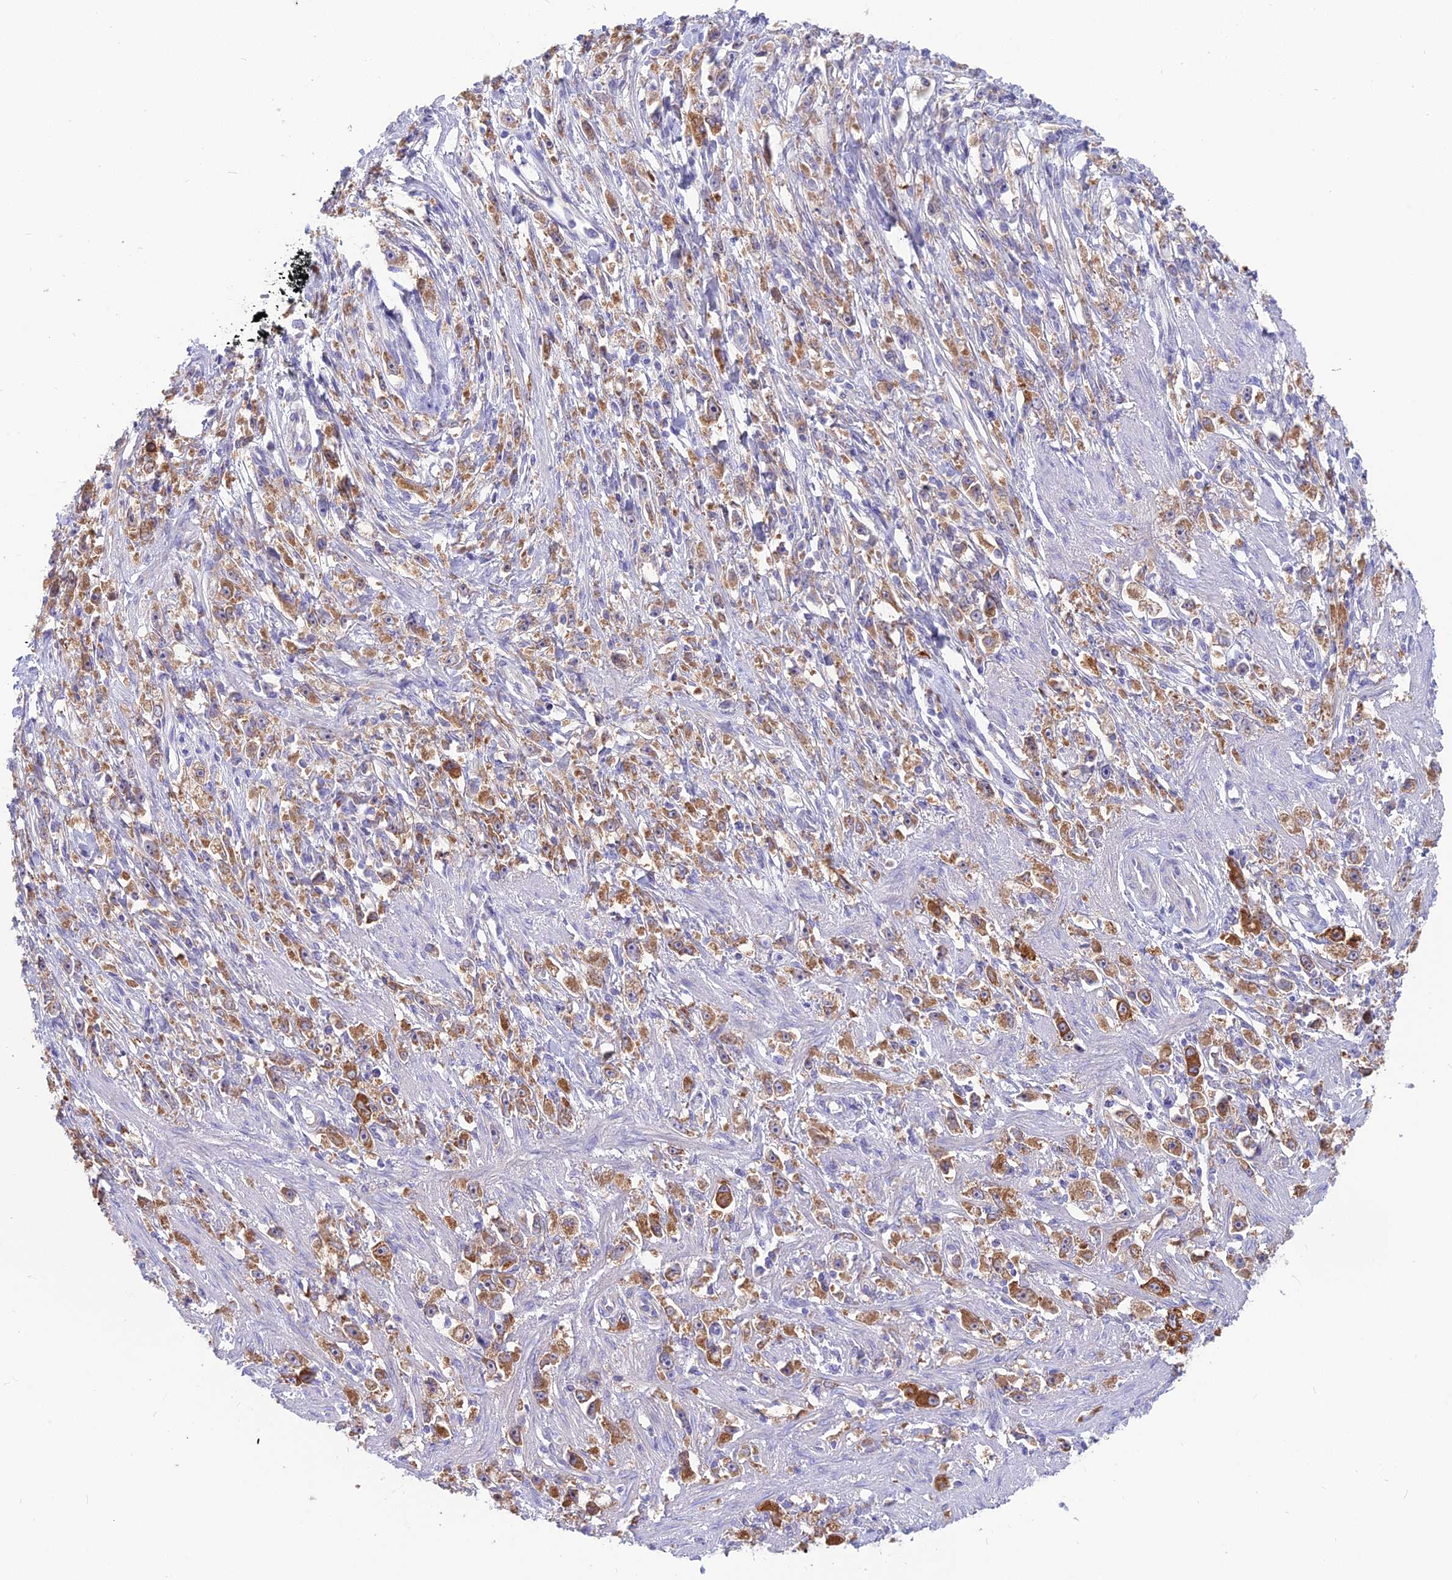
{"staining": {"intensity": "moderate", "quantity": ">75%", "location": "cytoplasmic/membranous"}, "tissue": "stomach cancer", "cell_type": "Tumor cells", "image_type": "cancer", "snomed": [{"axis": "morphology", "description": "Adenocarcinoma, NOS"}, {"axis": "topography", "description": "Stomach"}], "caption": "Stomach cancer stained for a protein reveals moderate cytoplasmic/membranous positivity in tumor cells.", "gene": "LZTFL1", "patient": {"sex": "female", "age": 59}}